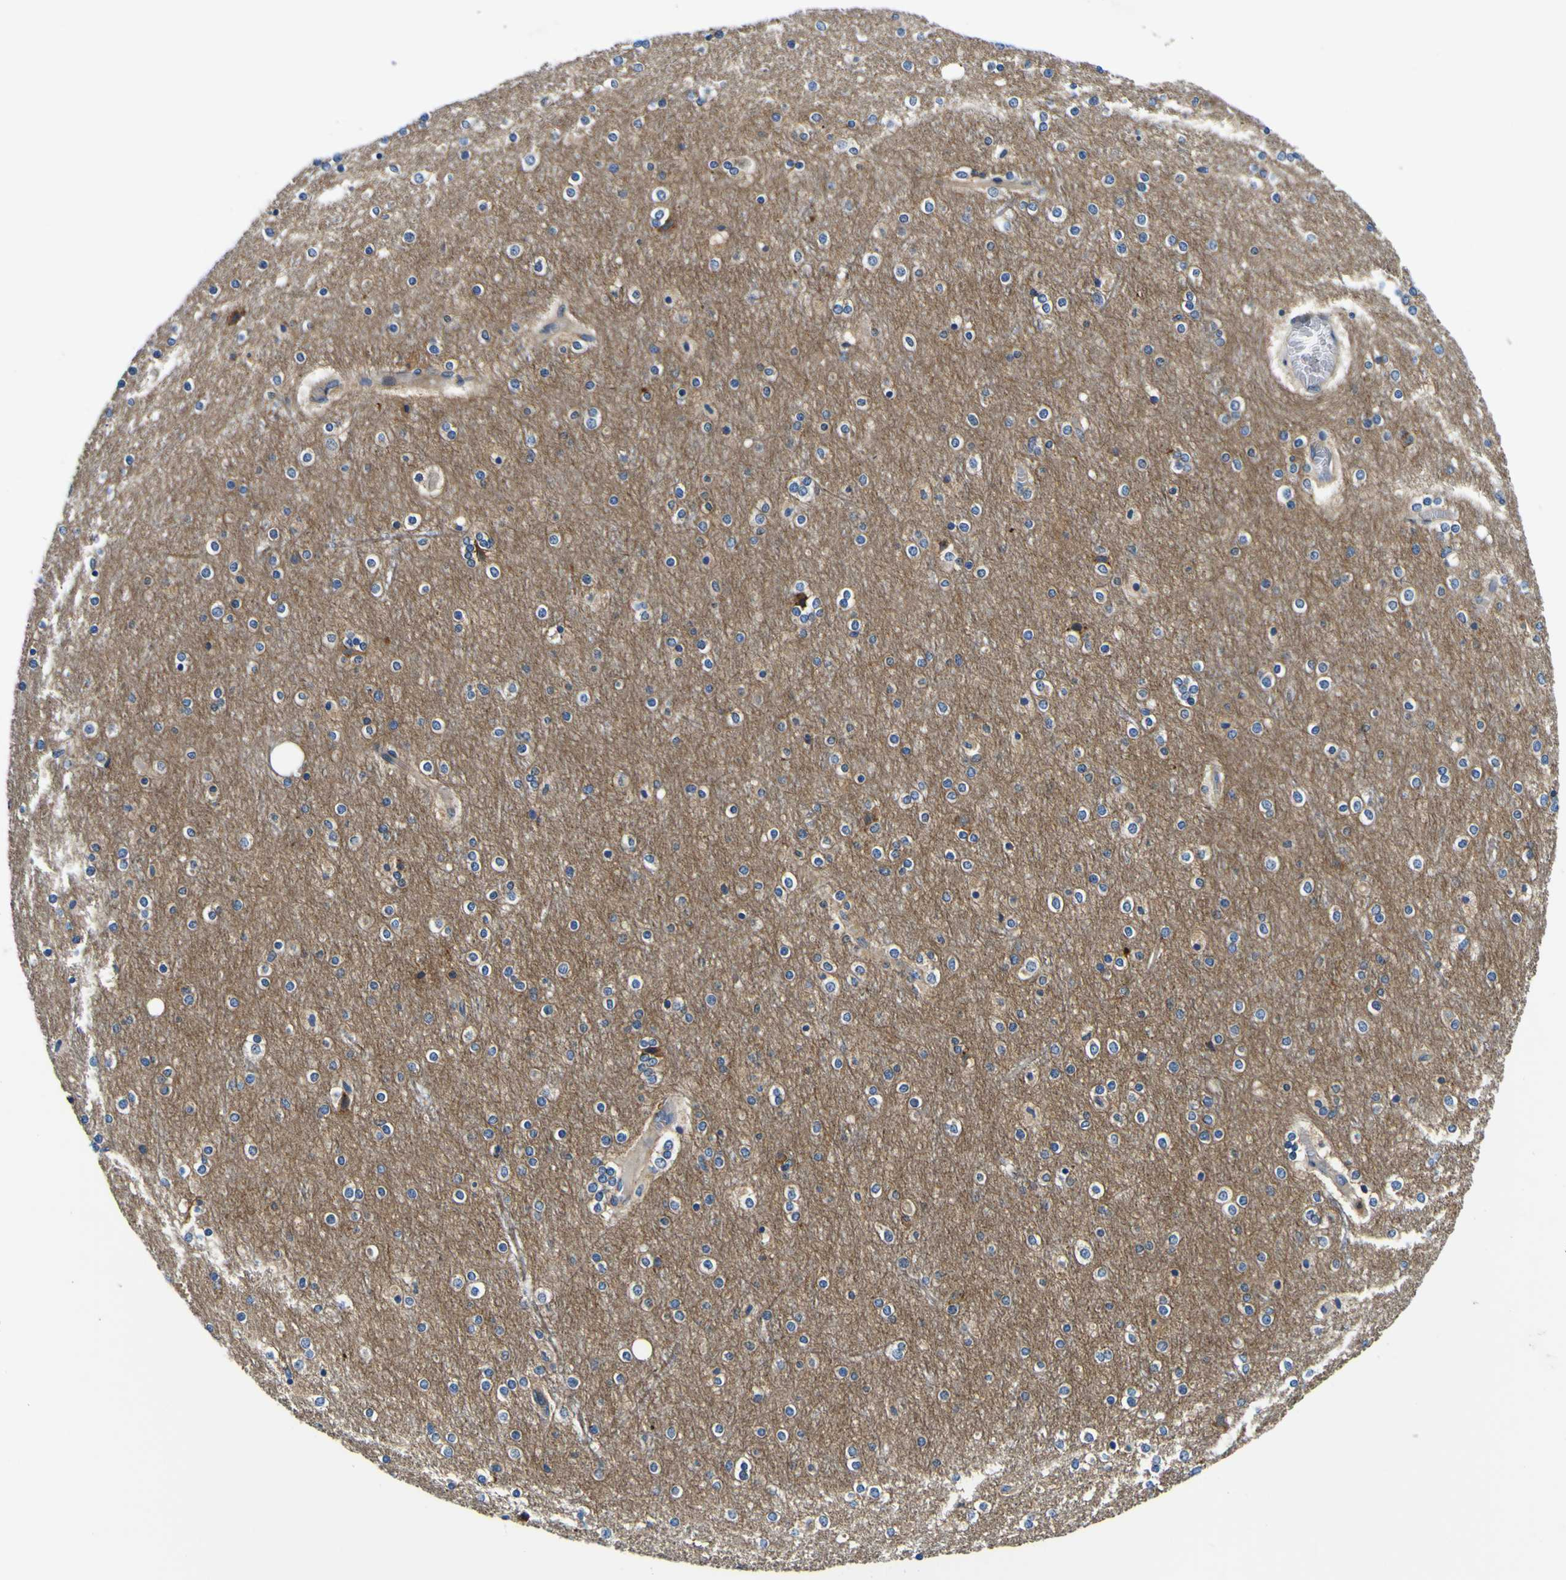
{"staining": {"intensity": "negative", "quantity": "none", "location": "none"}, "tissue": "cerebral cortex", "cell_type": "Endothelial cells", "image_type": "normal", "snomed": [{"axis": "morphology", "description": "Normal tissue, NOS"}, {"axis": "topography", "description": "Cerebral cortex"}], "caption": "High magnification brightfield microscopy of benign cerebral cortex stained with DAB (3,3'-diaminobenzidine) (brown) and counterstained with hematoxylin (blue): endothelial cells show no significant staining. Brightfield microscopy of immunohistochemistry stained with DAB (3,3'-diaminobenzidine) (brown) and hematoxylin (blue), captured at high magnification.", "gene": "CLSTN1", "patient": {"sex": "female", "age": 54}}